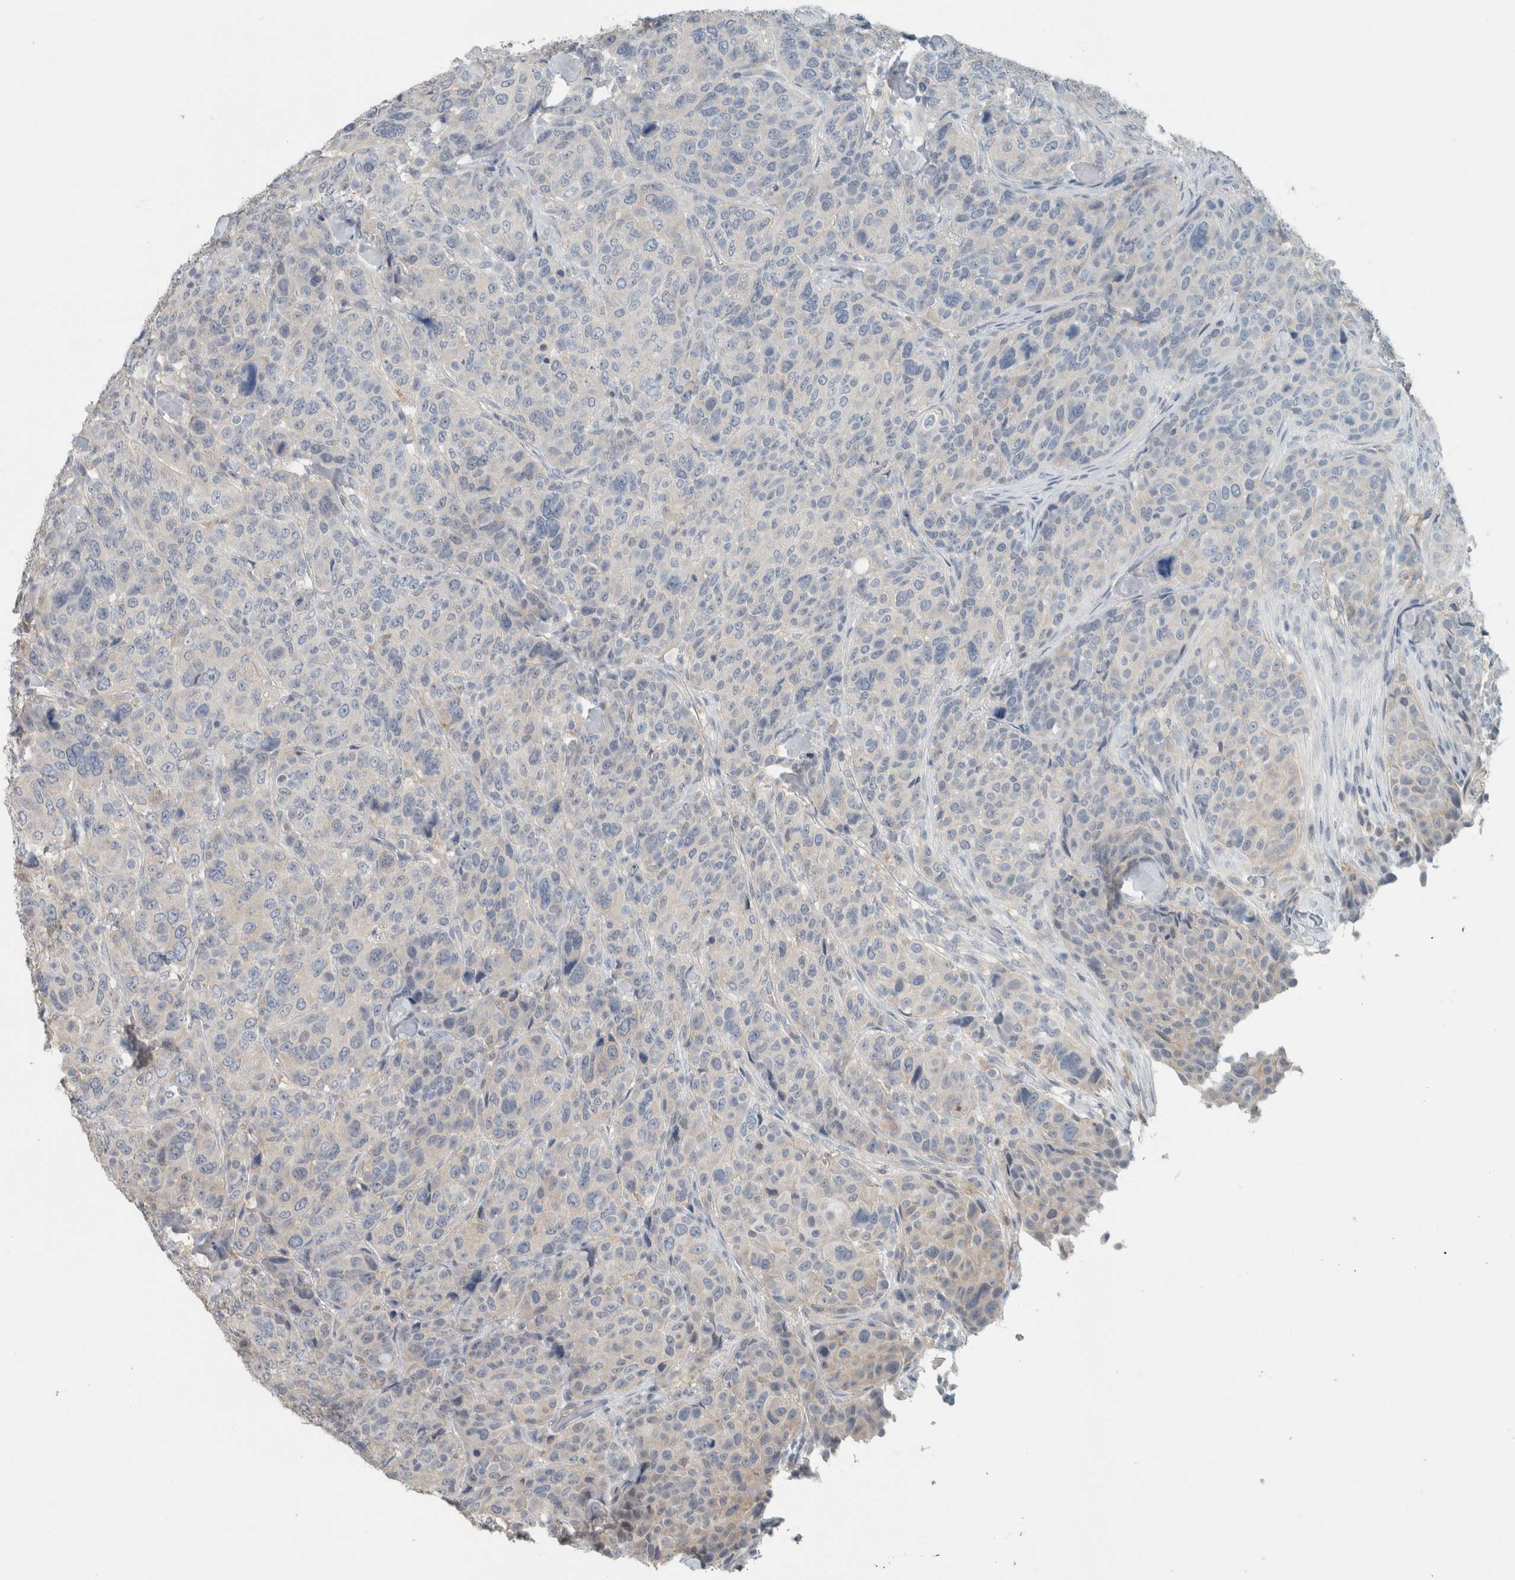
{"staining": {"intensity": "negative", "quantity": "none", "location": "none"}, "tissue": "breast cancer", "cell_type": "Tumor cells", "image_type": "cancer", "snomed": [{"axis": "morphology", "description": "Duct carcinoma"}, {"axis": "topography", "description": "Breast"}], "caption": "This is an IHC photomicrograph of infiltrating ductal carcinoma (breast). There is no positivity in tumor cells.", "gene": "SCIN", "patient": {"sex": "female", "age": 37}}